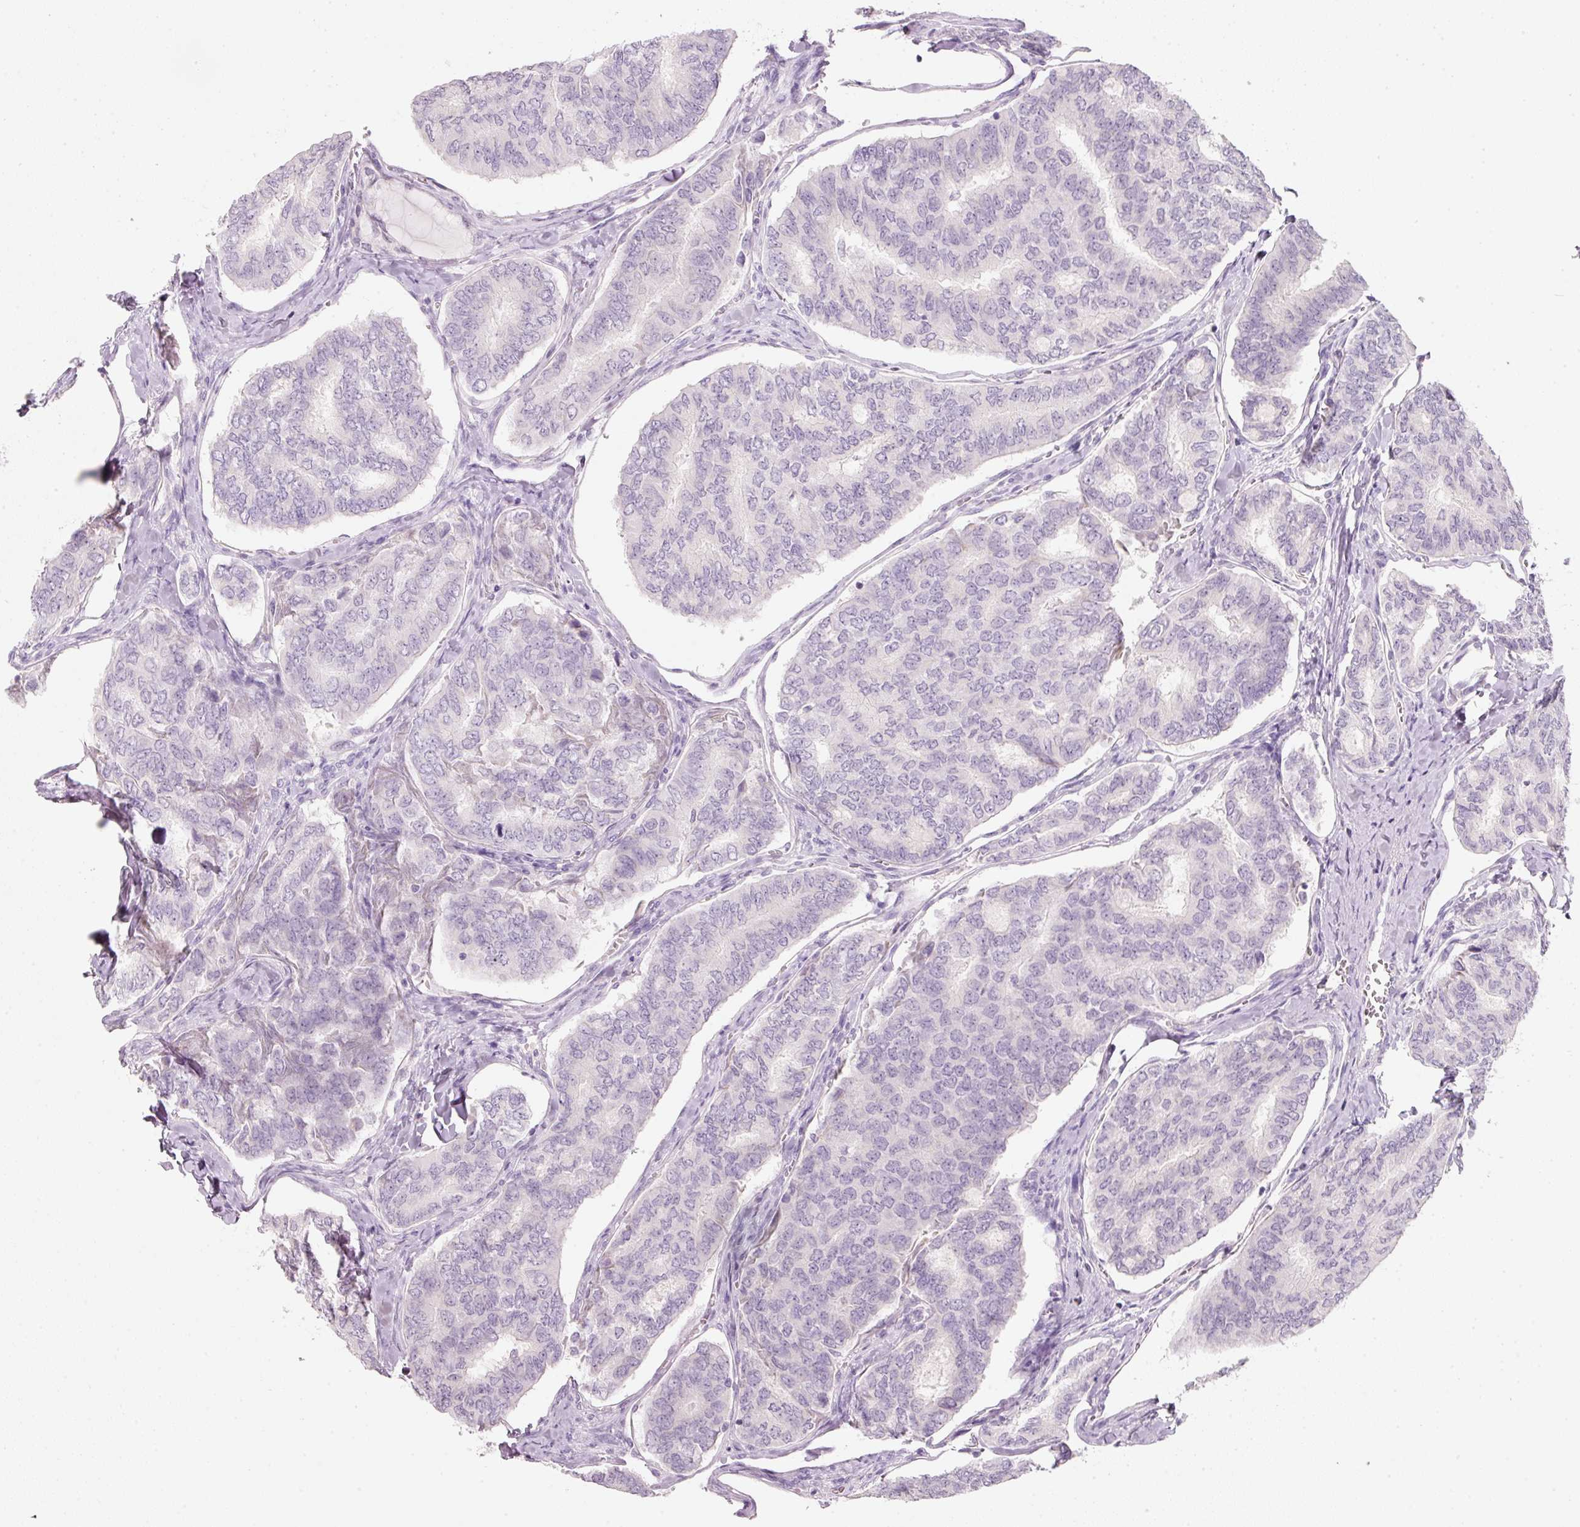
{"staining": {"intensity": "negative", "quantity": "none", "location": "none"}, "tissue": "thyroid cancer", "cell_type": "Tumor cells", "image_type": "cancer", "snomed": [{"axis": "morphology", "description": "Papillary adenocarcinoma, NOS"}, {"axis": "topography", "description": "Thyroid gland"}], "caption": "The photomicrograph demonstrates no significant positivity in tumor cells of papillary adenocarcinoma (thyroid). (Stains: DAB immunohistochemistry with hematoxylin counter stain, Microscopy: brightfield microscopy at high magnification).", "gene": "ENSG00000206549", "patient": {"sex": "female", "age": 35}}